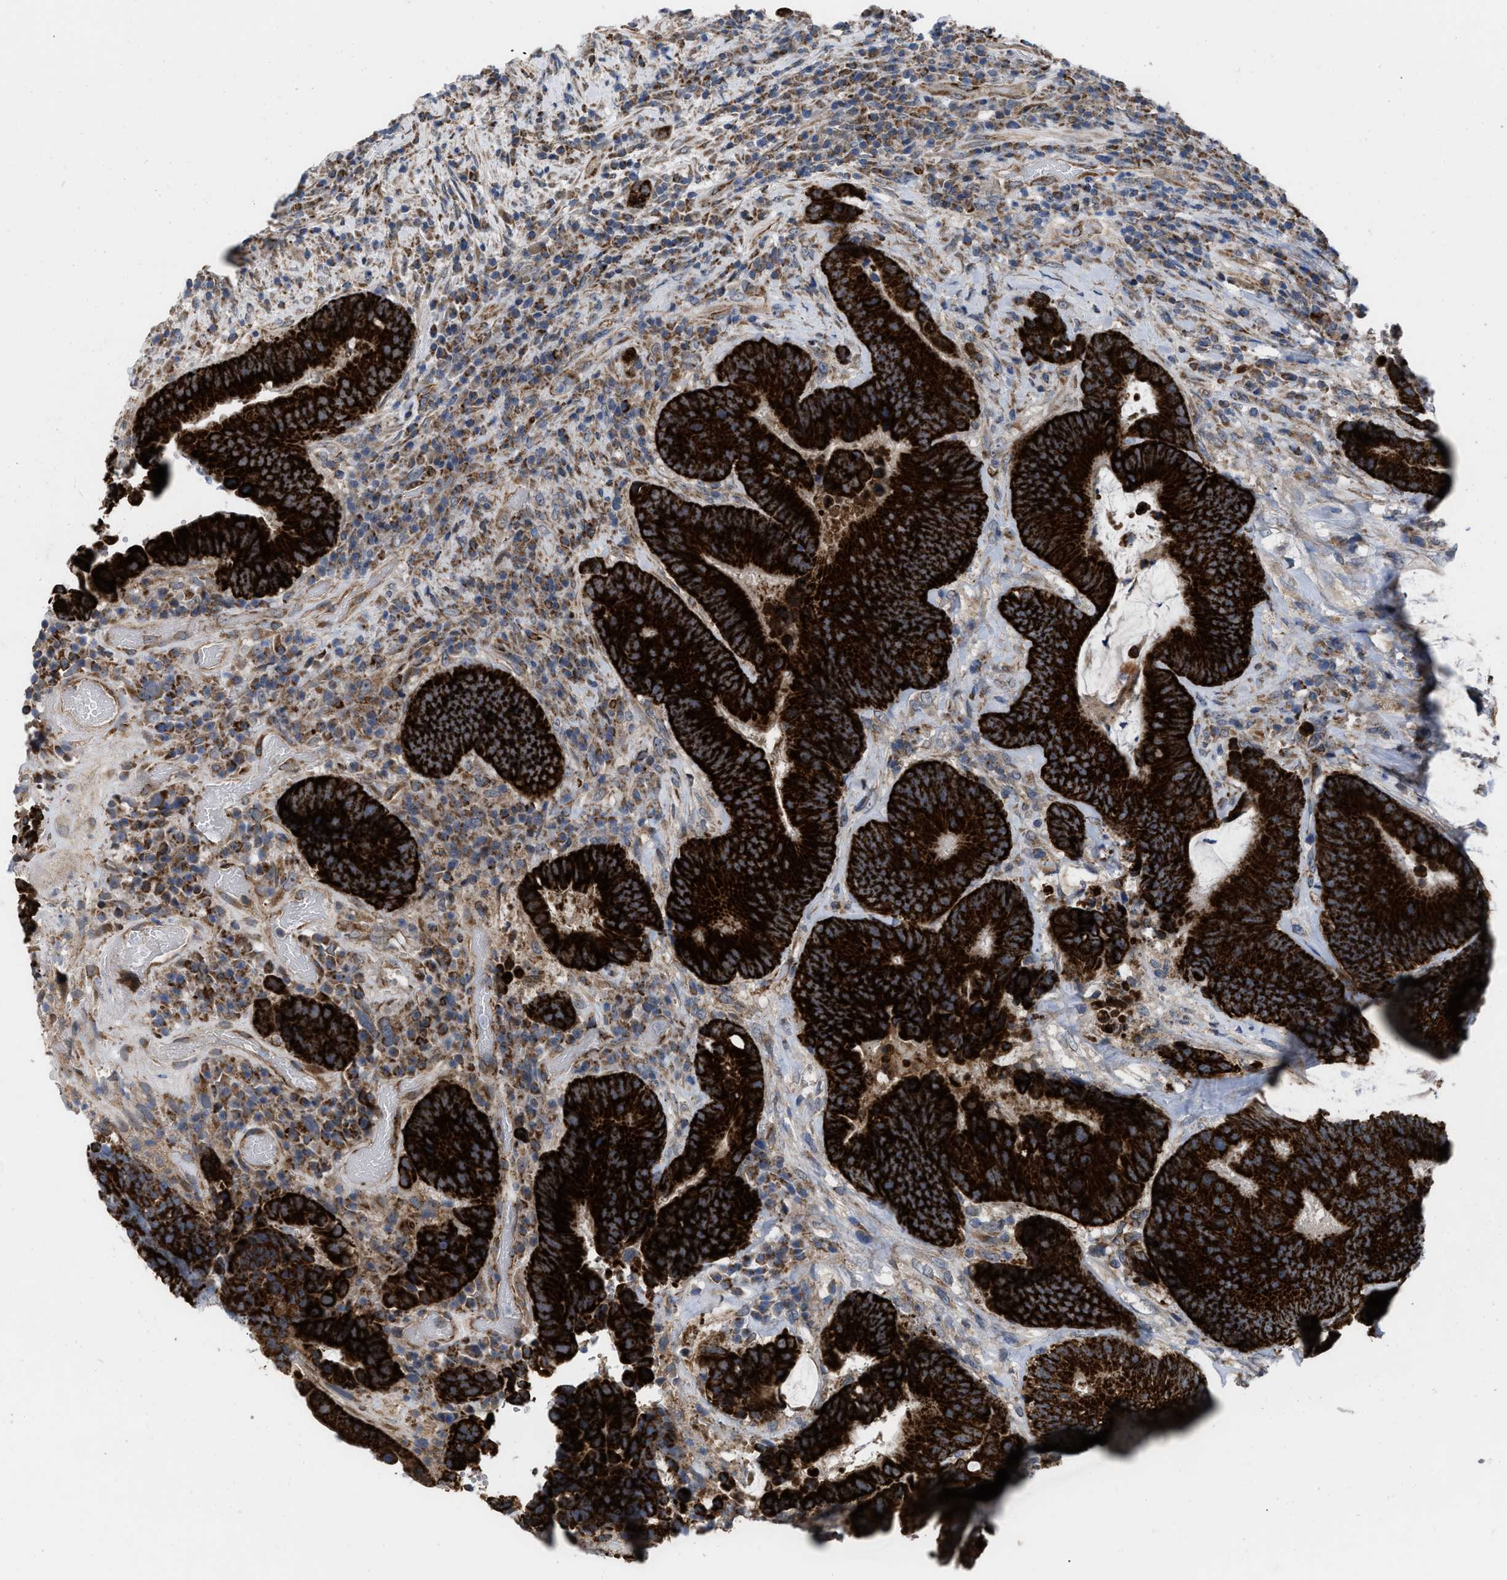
{"staining": {"intensity": "strong", "quantity": ">75%", "location": "cytoplasmic/membranous"}, "tissue": "colorectal cancer", "cell_type": "Tumor cells", "image_type": "cancer", "snomed": [{"axis": "morphology", "description": "Adenocarcinoma, NOS"}, {"axis": "topography", "description": "Rectum"}], "caption": "Strong cytoplasmic/membranous staining is appreciated in approximately >75% of tumor cells in colorectal adenocarcinoma. Ihc stains the protein in brown and the nuclei are stained blue.", "gene": "AKAP1", "patient": {"sex": "female", "age": 89}}